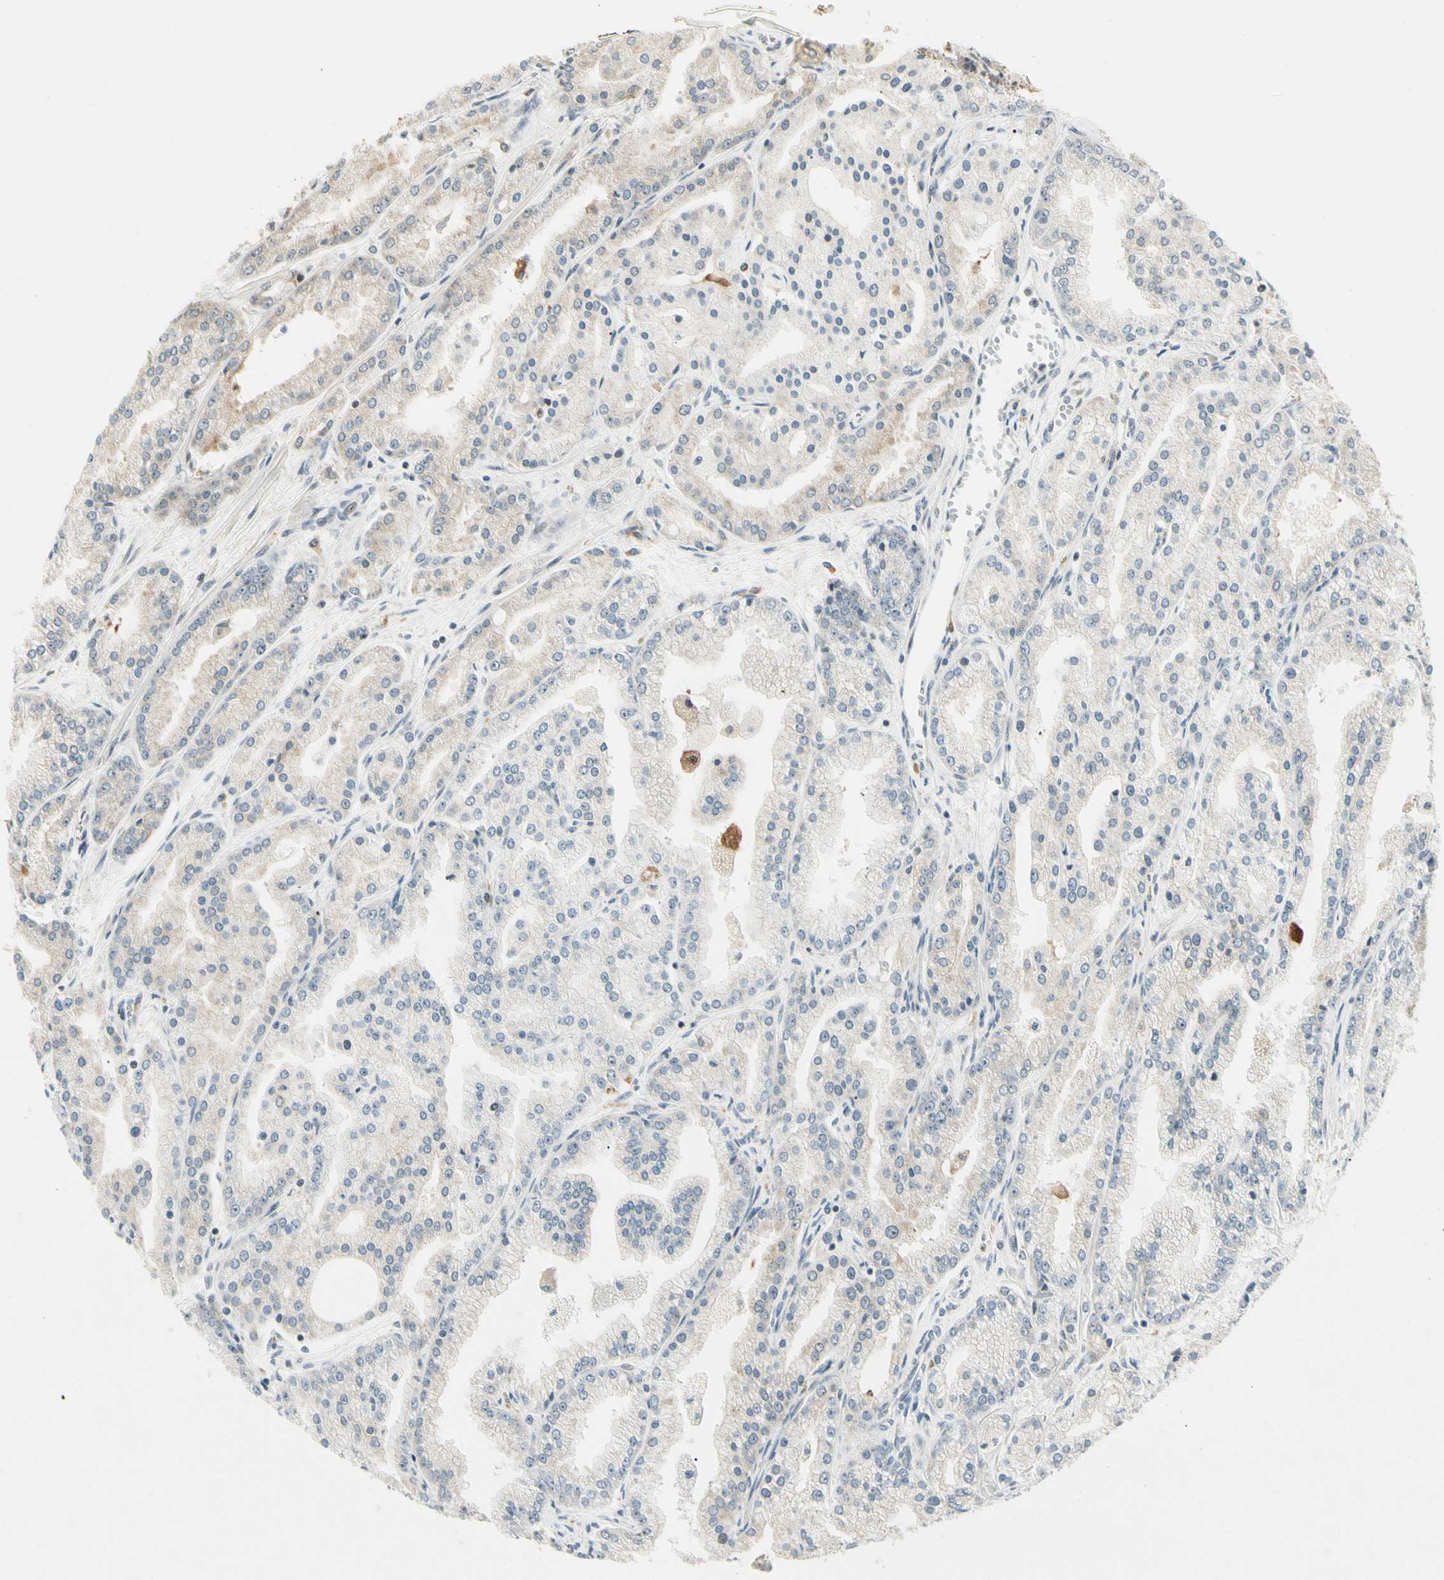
{"staining": {"intensity": "negative", "quantity": "none", "location": "none"}, "tissue": "prostate cancer", "cell_type": "Tumor cells", "image_type": "cancer", "snomed": [{"axis": "morphology", "description": "Adenocarcinoma, High grade"}, {"axis": "topography", "description": "Prostate"}], "caption": "Immunohistochemical staining of prostate adenocarcinoma (high-grade) reveals no significant staining in tumor cells.", "gene": "FNDC3B", "patient": {"sex": "male", "age": 61}}